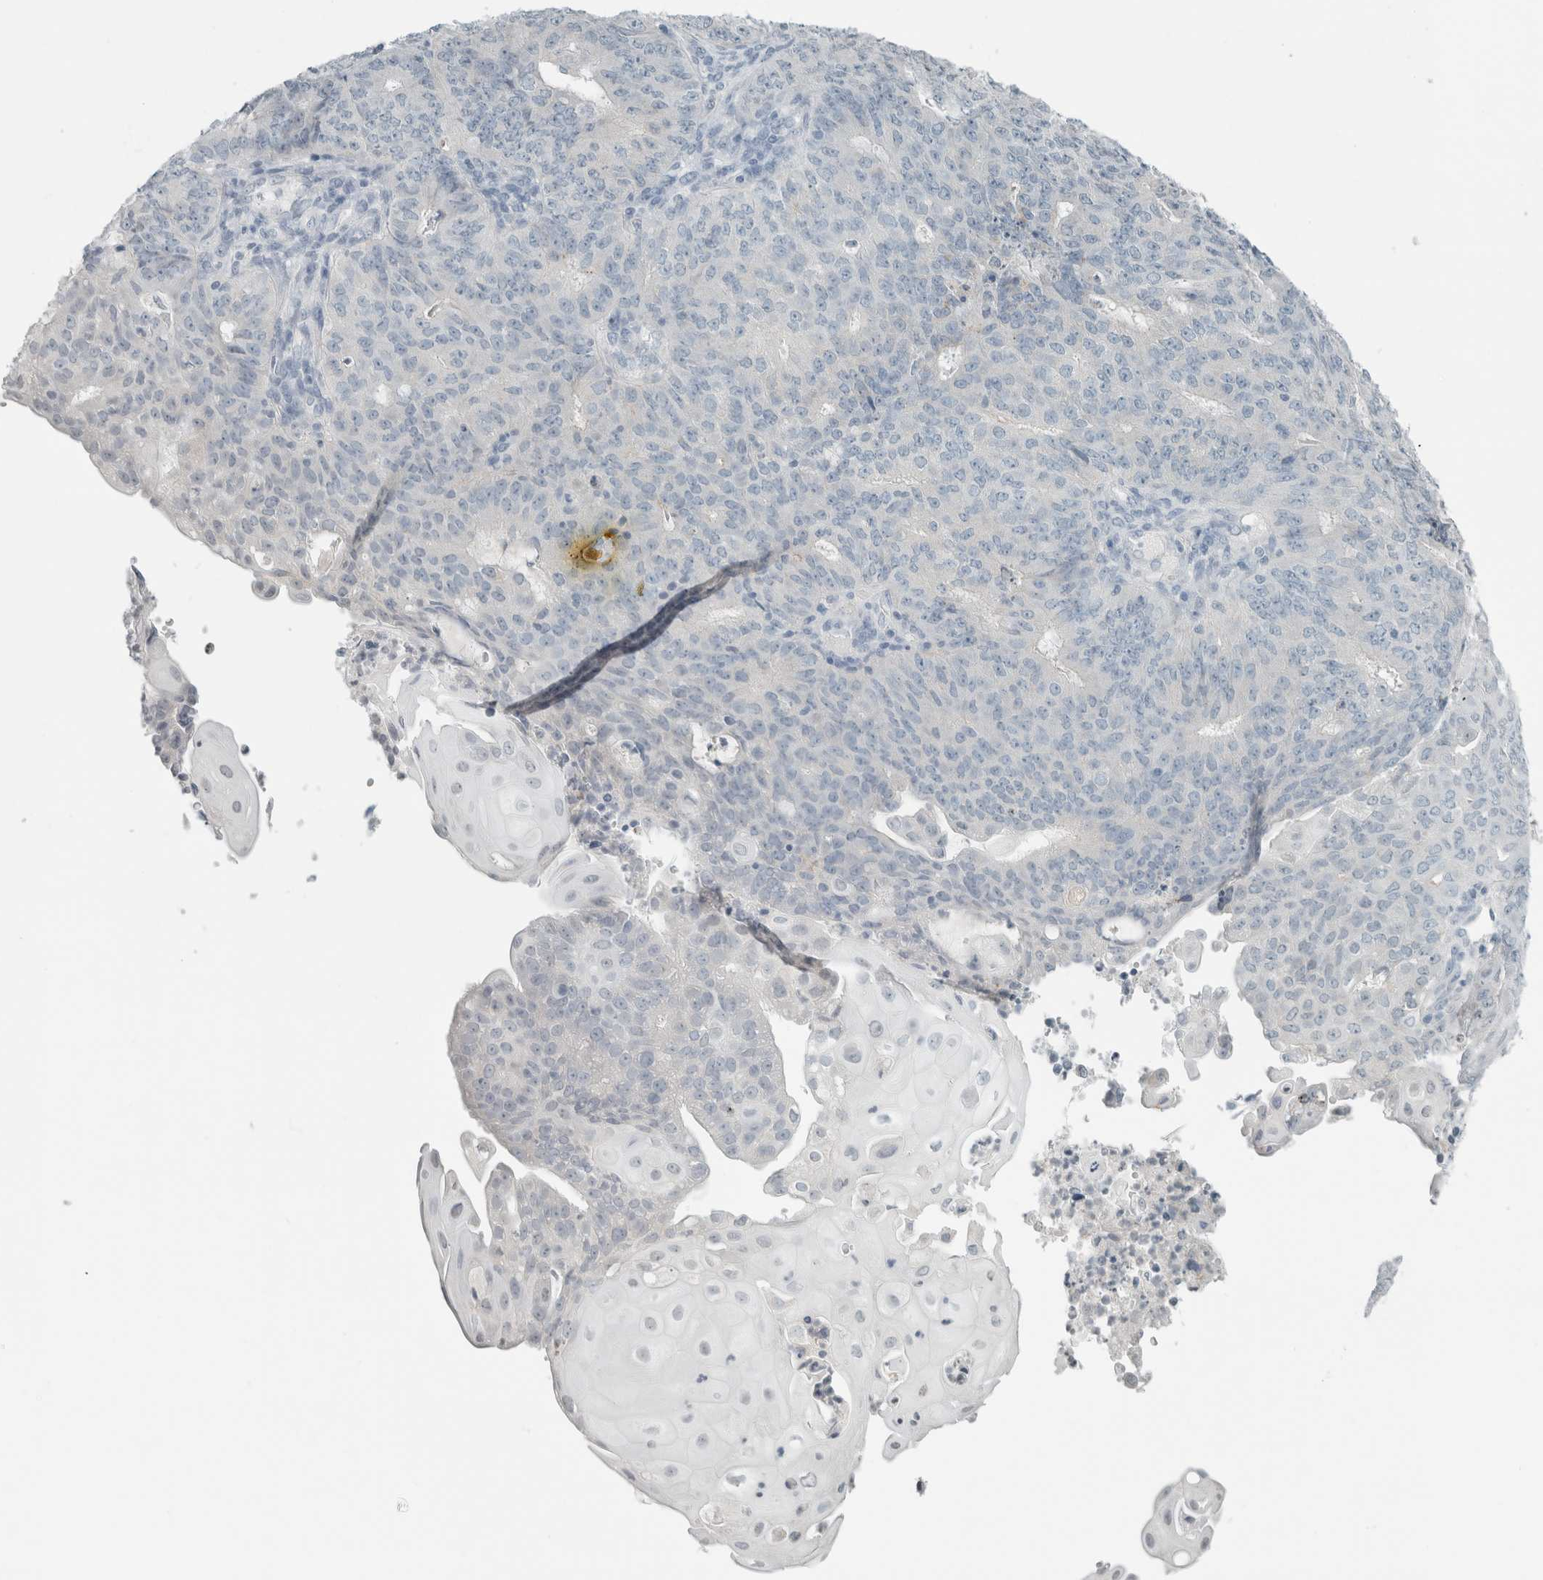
{"staining": {"intensity": "negative", "quantity": "none", "location": "none"}, "tissue": "endometrial cancer", "cell_type": "Tumor cells", "image_type": "cancer", "snomed": [{"axis": "morphology", "description": "Adenocarcinoma, NOS"}, {"axis": "topography", "description": "Endometrium"}], "caption": "Endometrial cancer stained for a protein using immunohistochemistry (IHC) displays no expression tumor cells.", "gene": "TRIT1", "patient": {"sex": "female", "age": 32}}